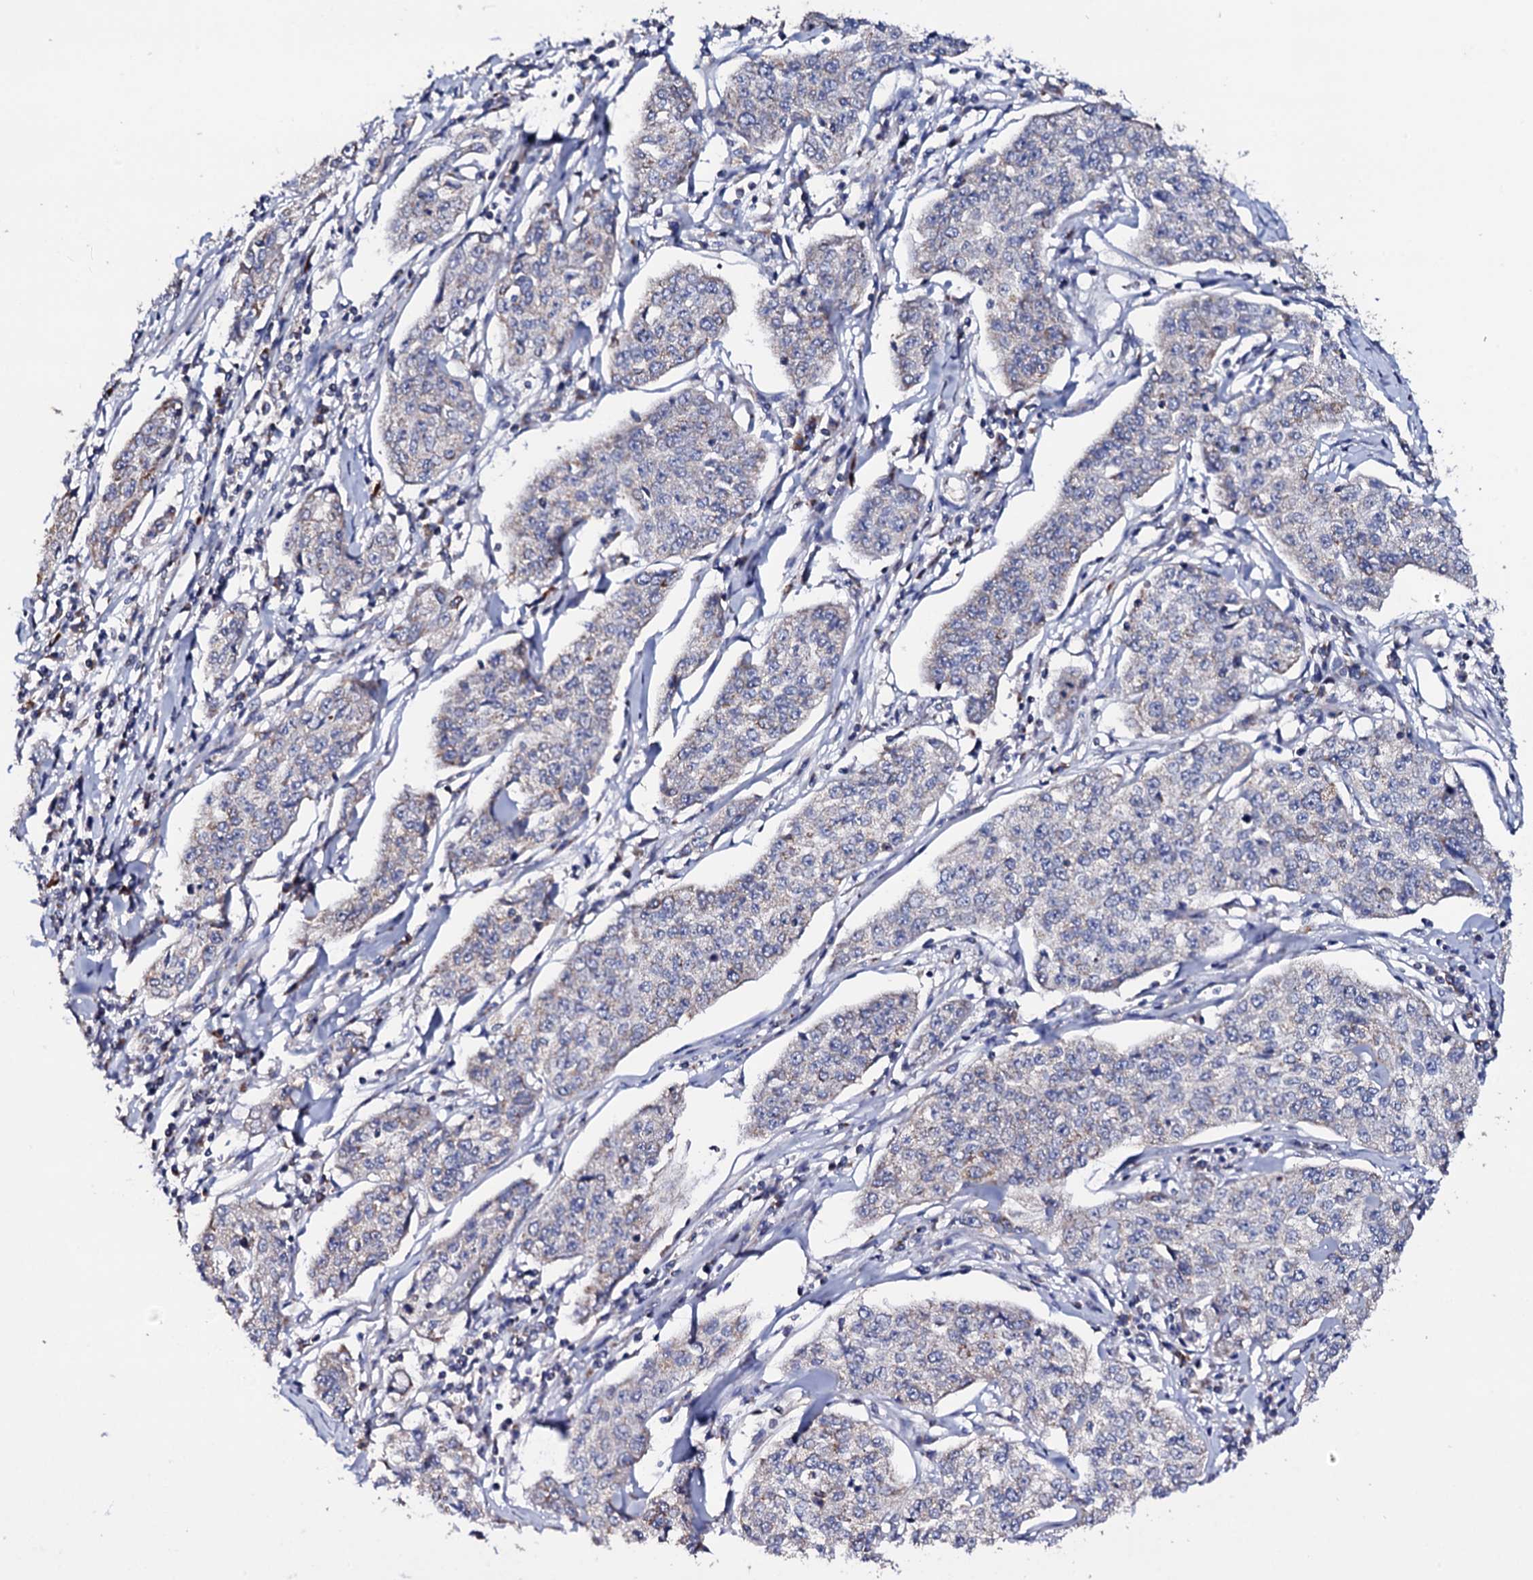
{"staining": {"intensity": "negative", "quantity": "none", "location": "none"}, "tissue": "cervical cancer", "cell_type": "Tumor cells", "image_type": "cancer", "snomed": [{"axis": "morphology", "description": "Squamous cell carcinoma, NOS"}, {"axis": "topography", "description": "Cervix"}], "caption": "The image exhibits no significant staining in tumor cells of cervical squamous cell carcinoma.", "gene": "TCAF2", "patient": {"sex": "female", "age": 35}}